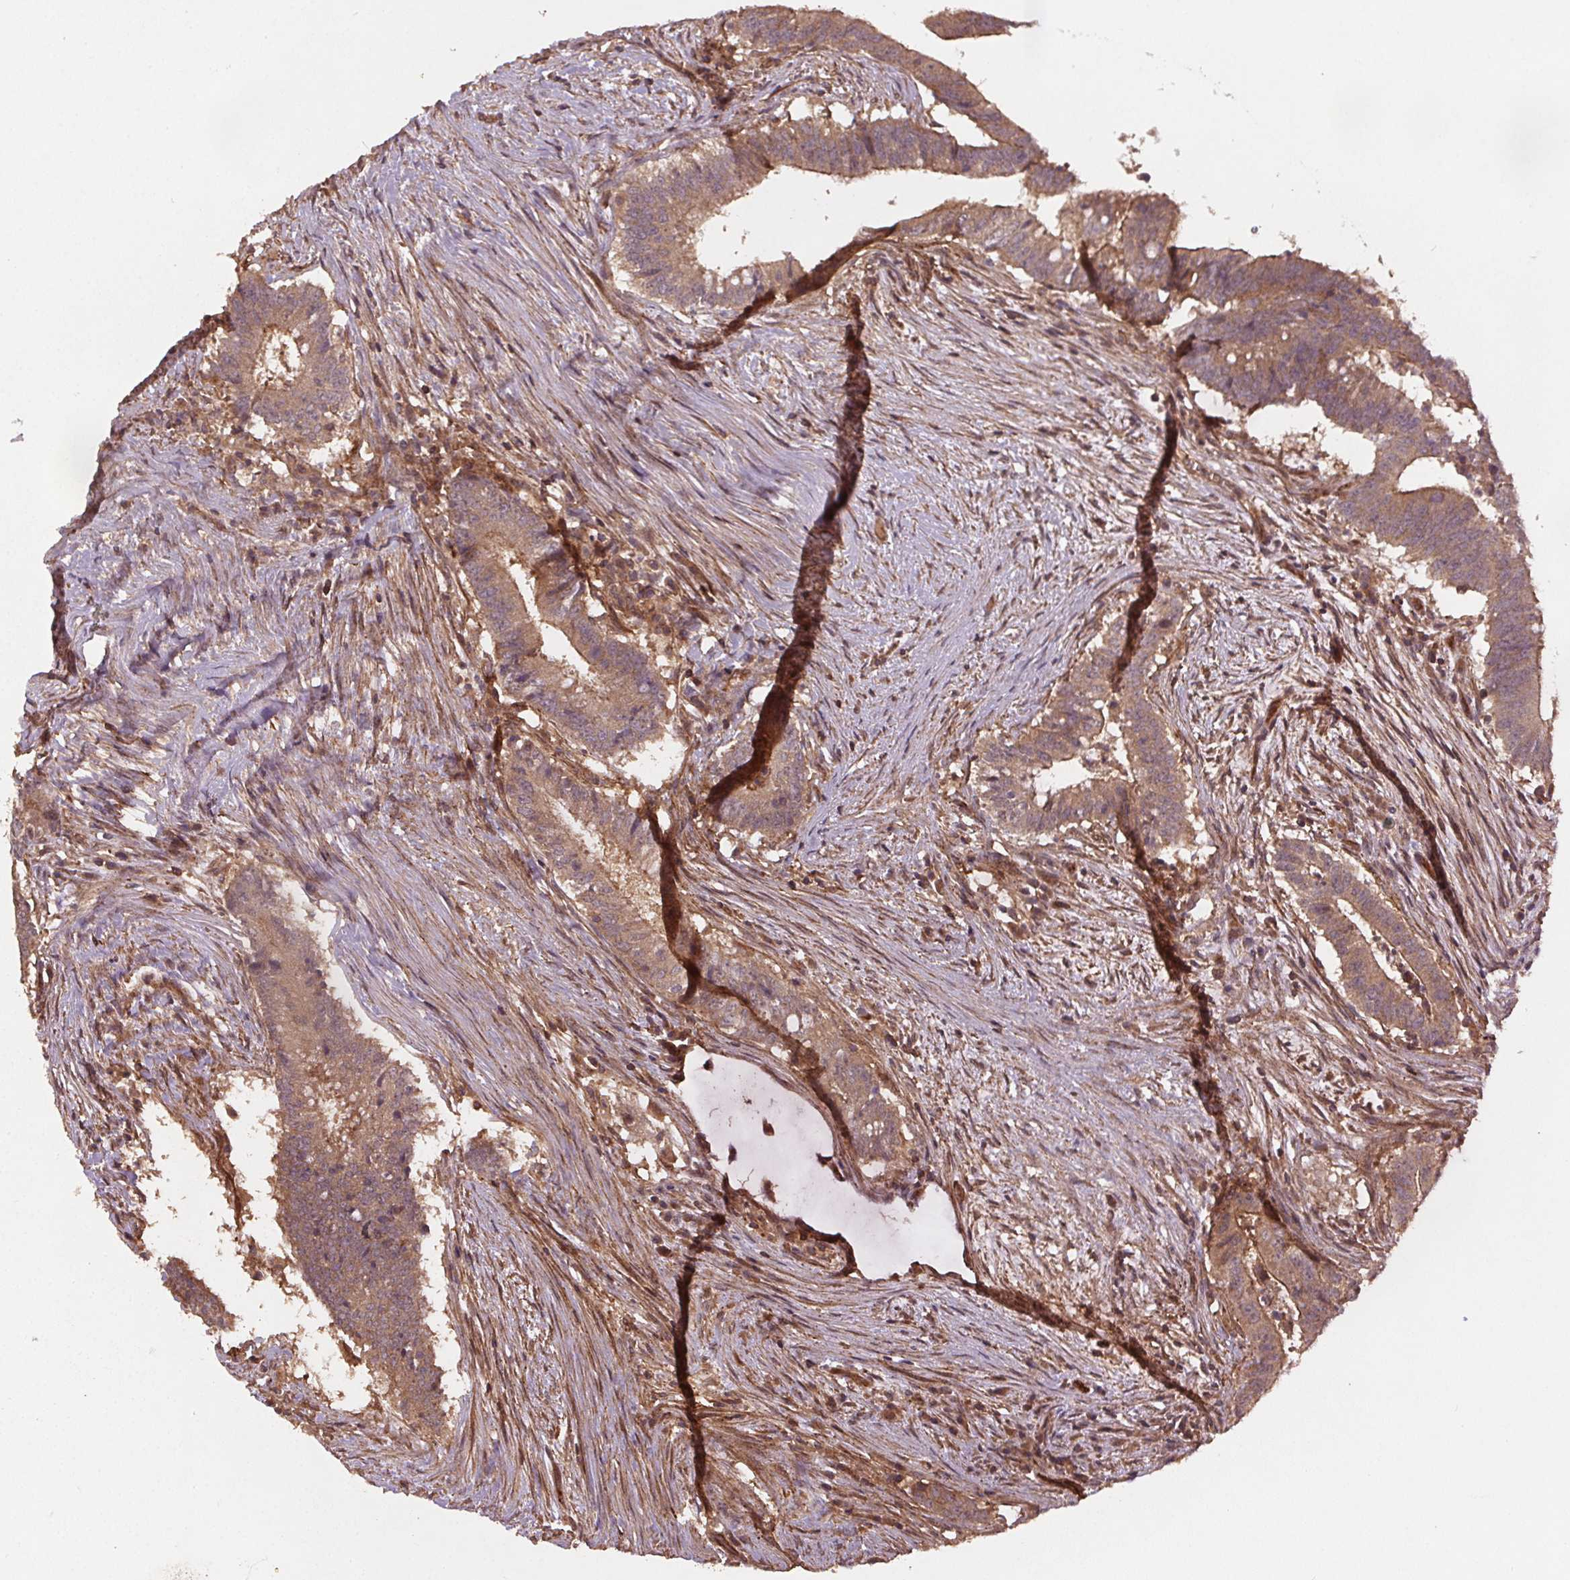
{"staining": {"intensity": "moderate", "quantity": ">75%", "location": "cytoplasmic/membranous"}, "tissue": "colorectal cancer", "cell_type": "Tumor cells", "image_type": "cancer", "snomed": [{"axis": "morphology", "description": "Adenocarcinoma, NOS"}, {"axis": "topography", "description": "Colon"}], "caption": "An image showing moderate cytoplasmic/membranous expression in about >75% of tumor cells in colorectal cancer (adenocarcinoma), as visualized by brown immunohistochemical staining.", "gene": "SEC14L2", "patient": {"sex": "female", "age": 43}}